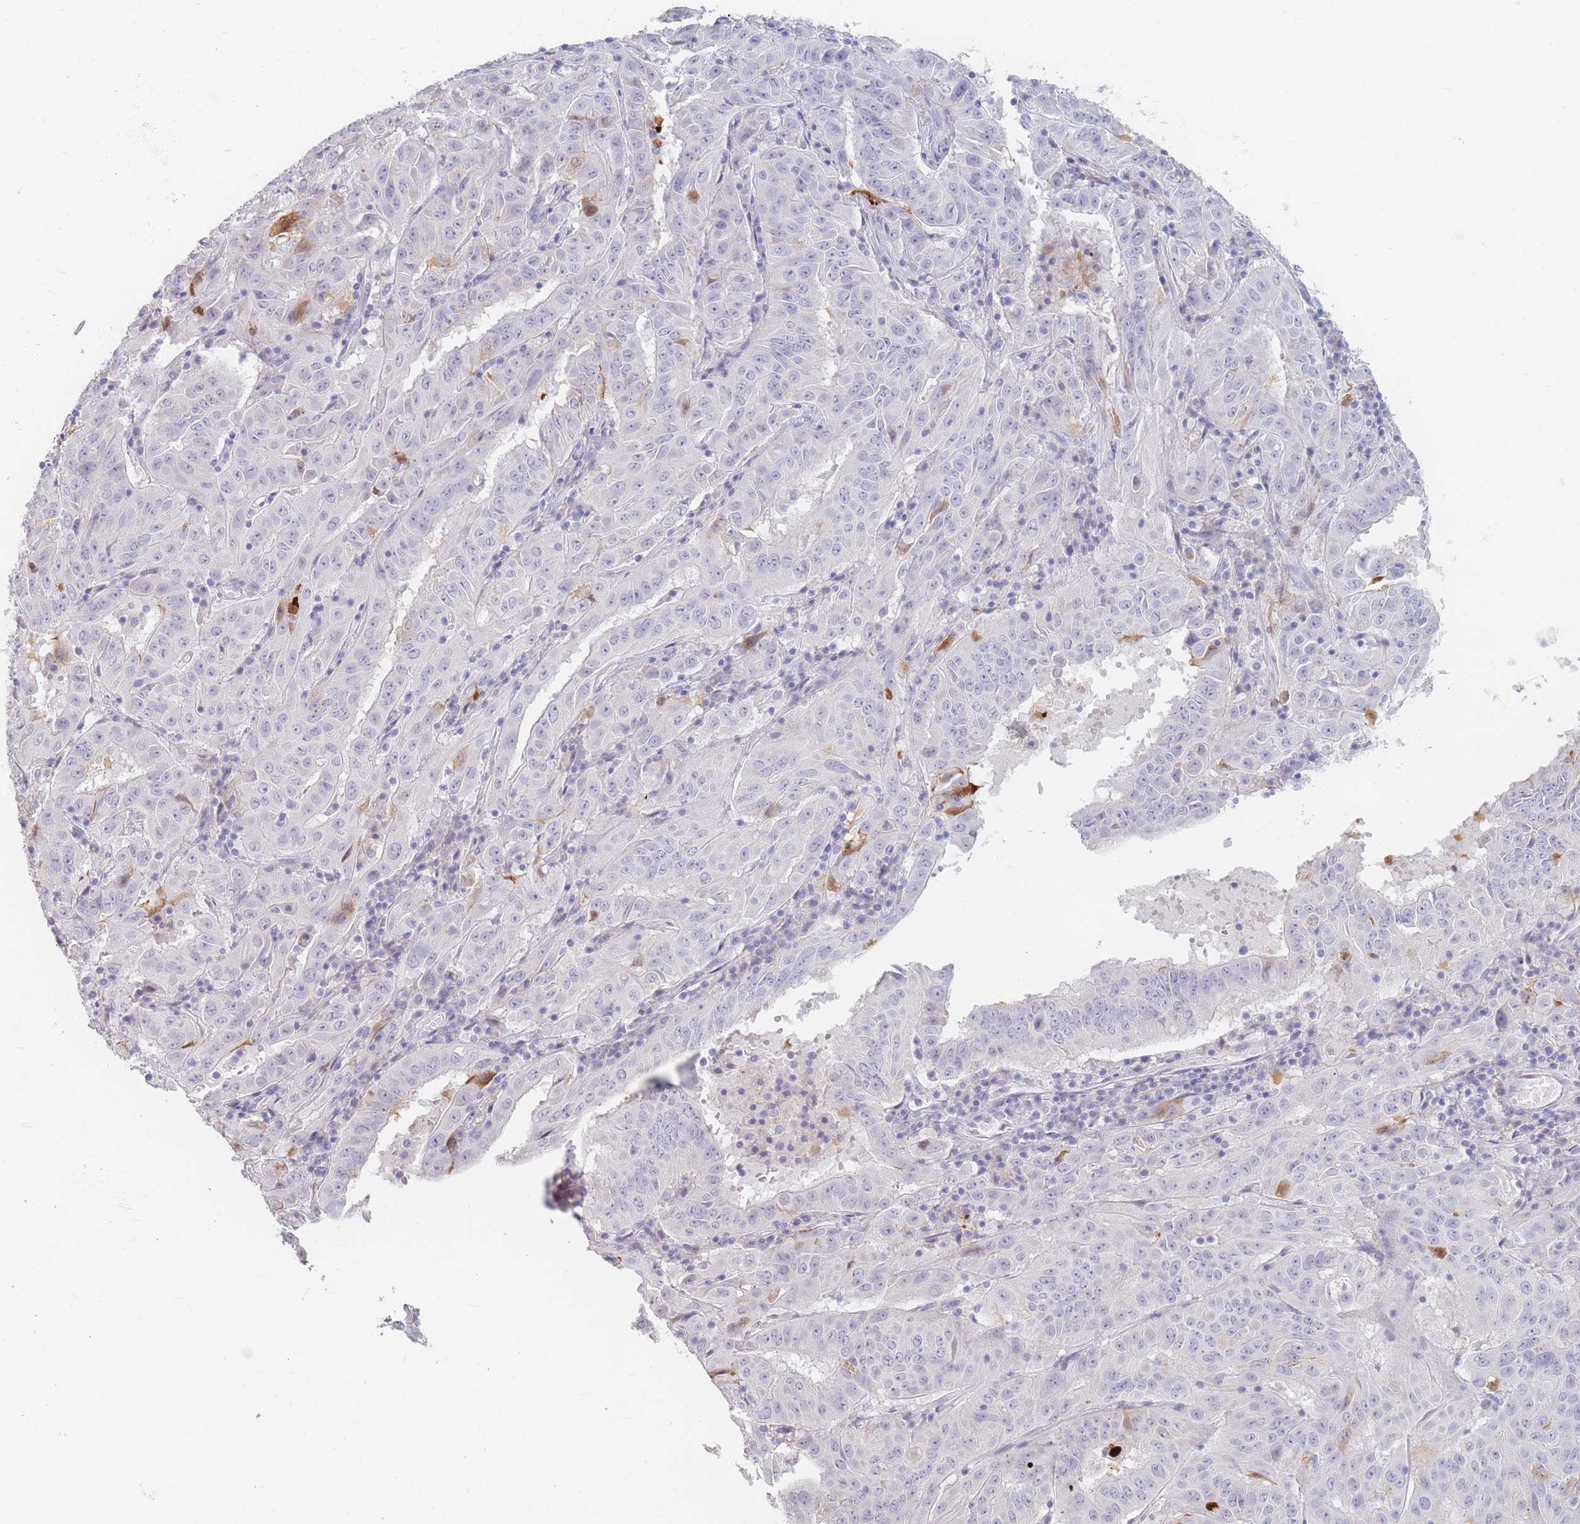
{"staining": {"intensity": "negative", "quantity": "none", "location": "none"}, "tissue": "pancreatic cancer", "cell_type": "Tumor cells", "image_type": "cancer", "snomed": [{"axis": "morphology", "description": "Adenocarcinoma, NOS"}, {"axis": "topography", "description": "Pancreas"}], "caption": "The photomicrograph reveals no staining of tumor cells in pancreatic cancer (adenocarcinoma).", "gene": "HELZ2", "patient": {"sex": "male", "age": 63}}